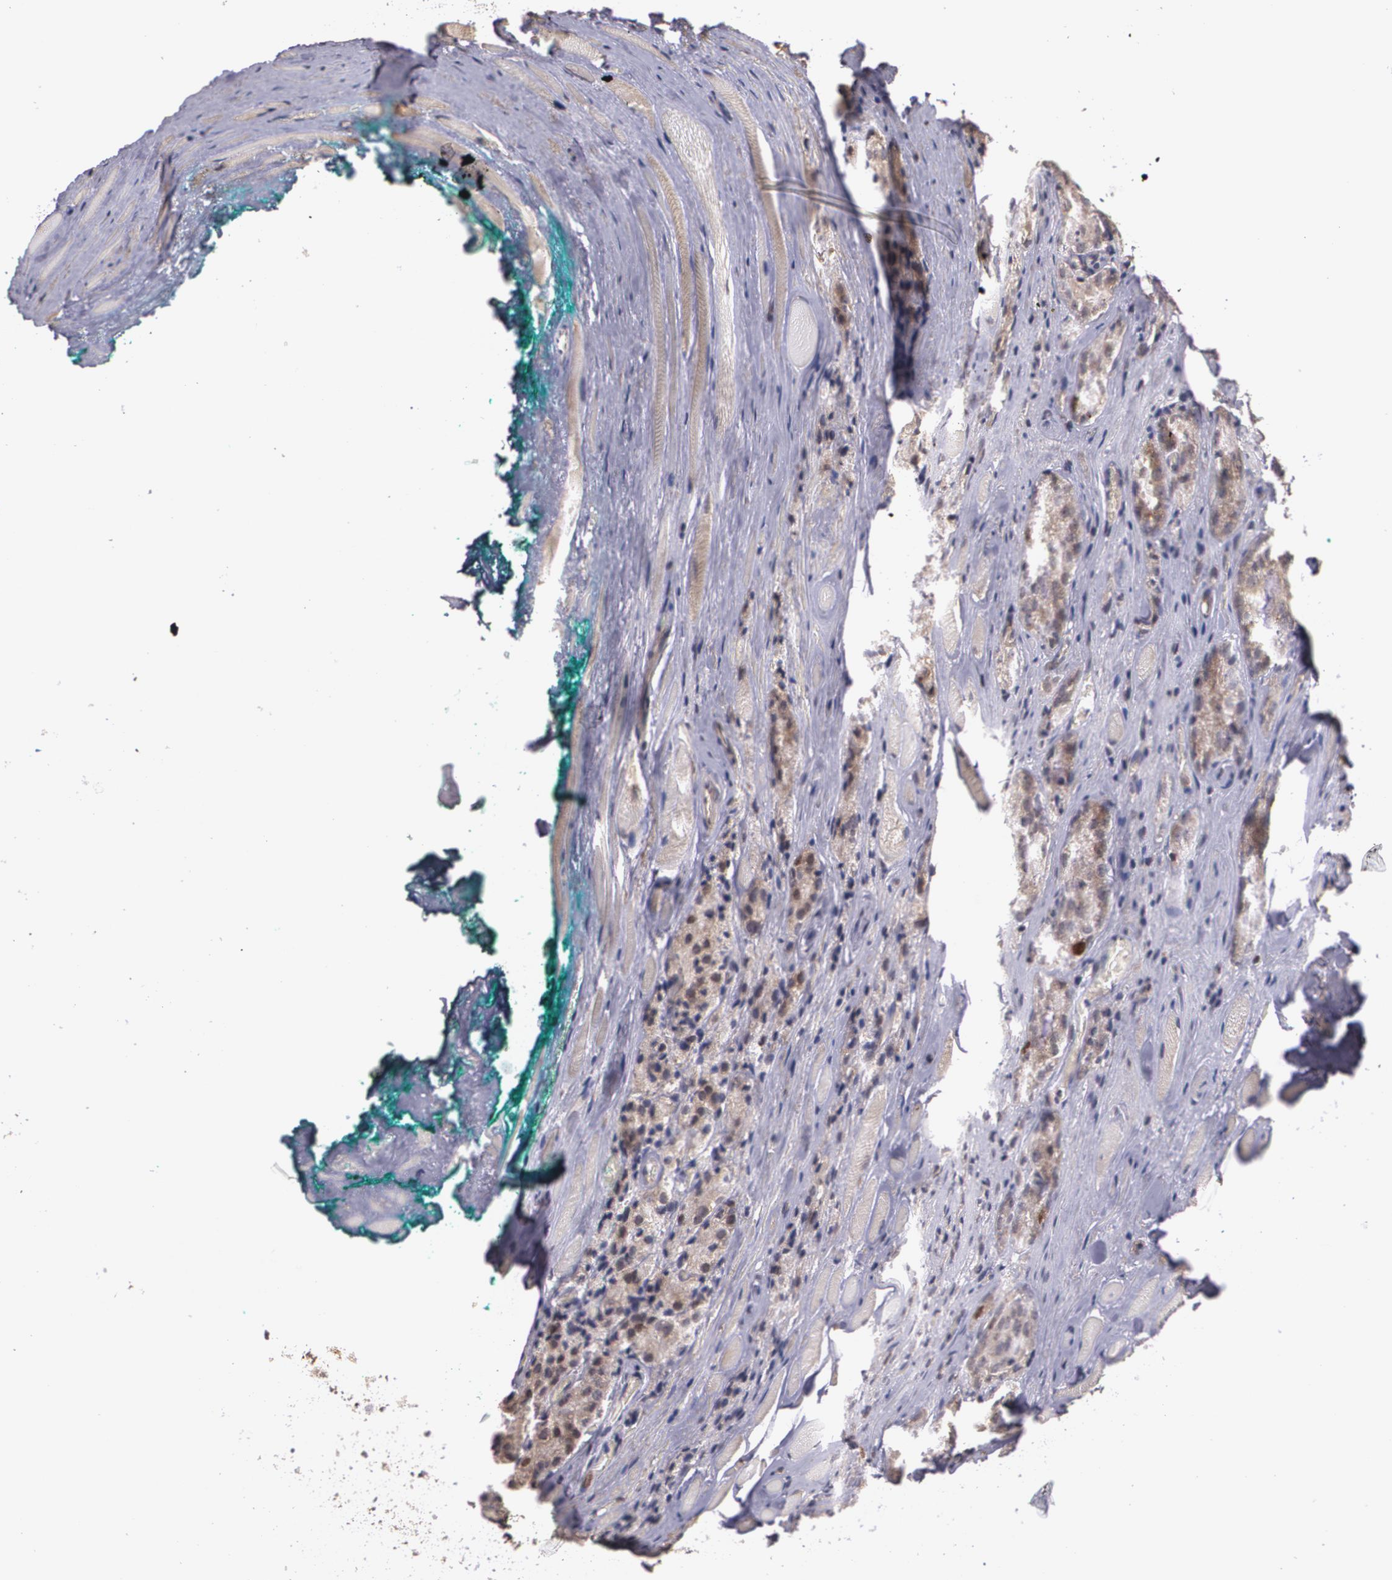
{"staining": {"intensity": "weak", "quantity": ">75%", "location": "cytoplasmic/membranous"}, "tissue": "prostate cancer", "cell_type": "Tumor cells", "image_type": "cancer", "snomed": [{"axis": "morphology", "description": "Adenocarcinoma, Medium grade"}, {"axis": "topography", "description": "Prostate"}], "caption": "Human prostate cancer stained for a protein (brown) demonstrates weak cytoplasmic/membranous positive positivity in about >75% of tumor cells.", "gene": "BRCA1", "patient": {"sex": "male", "age": 60}}